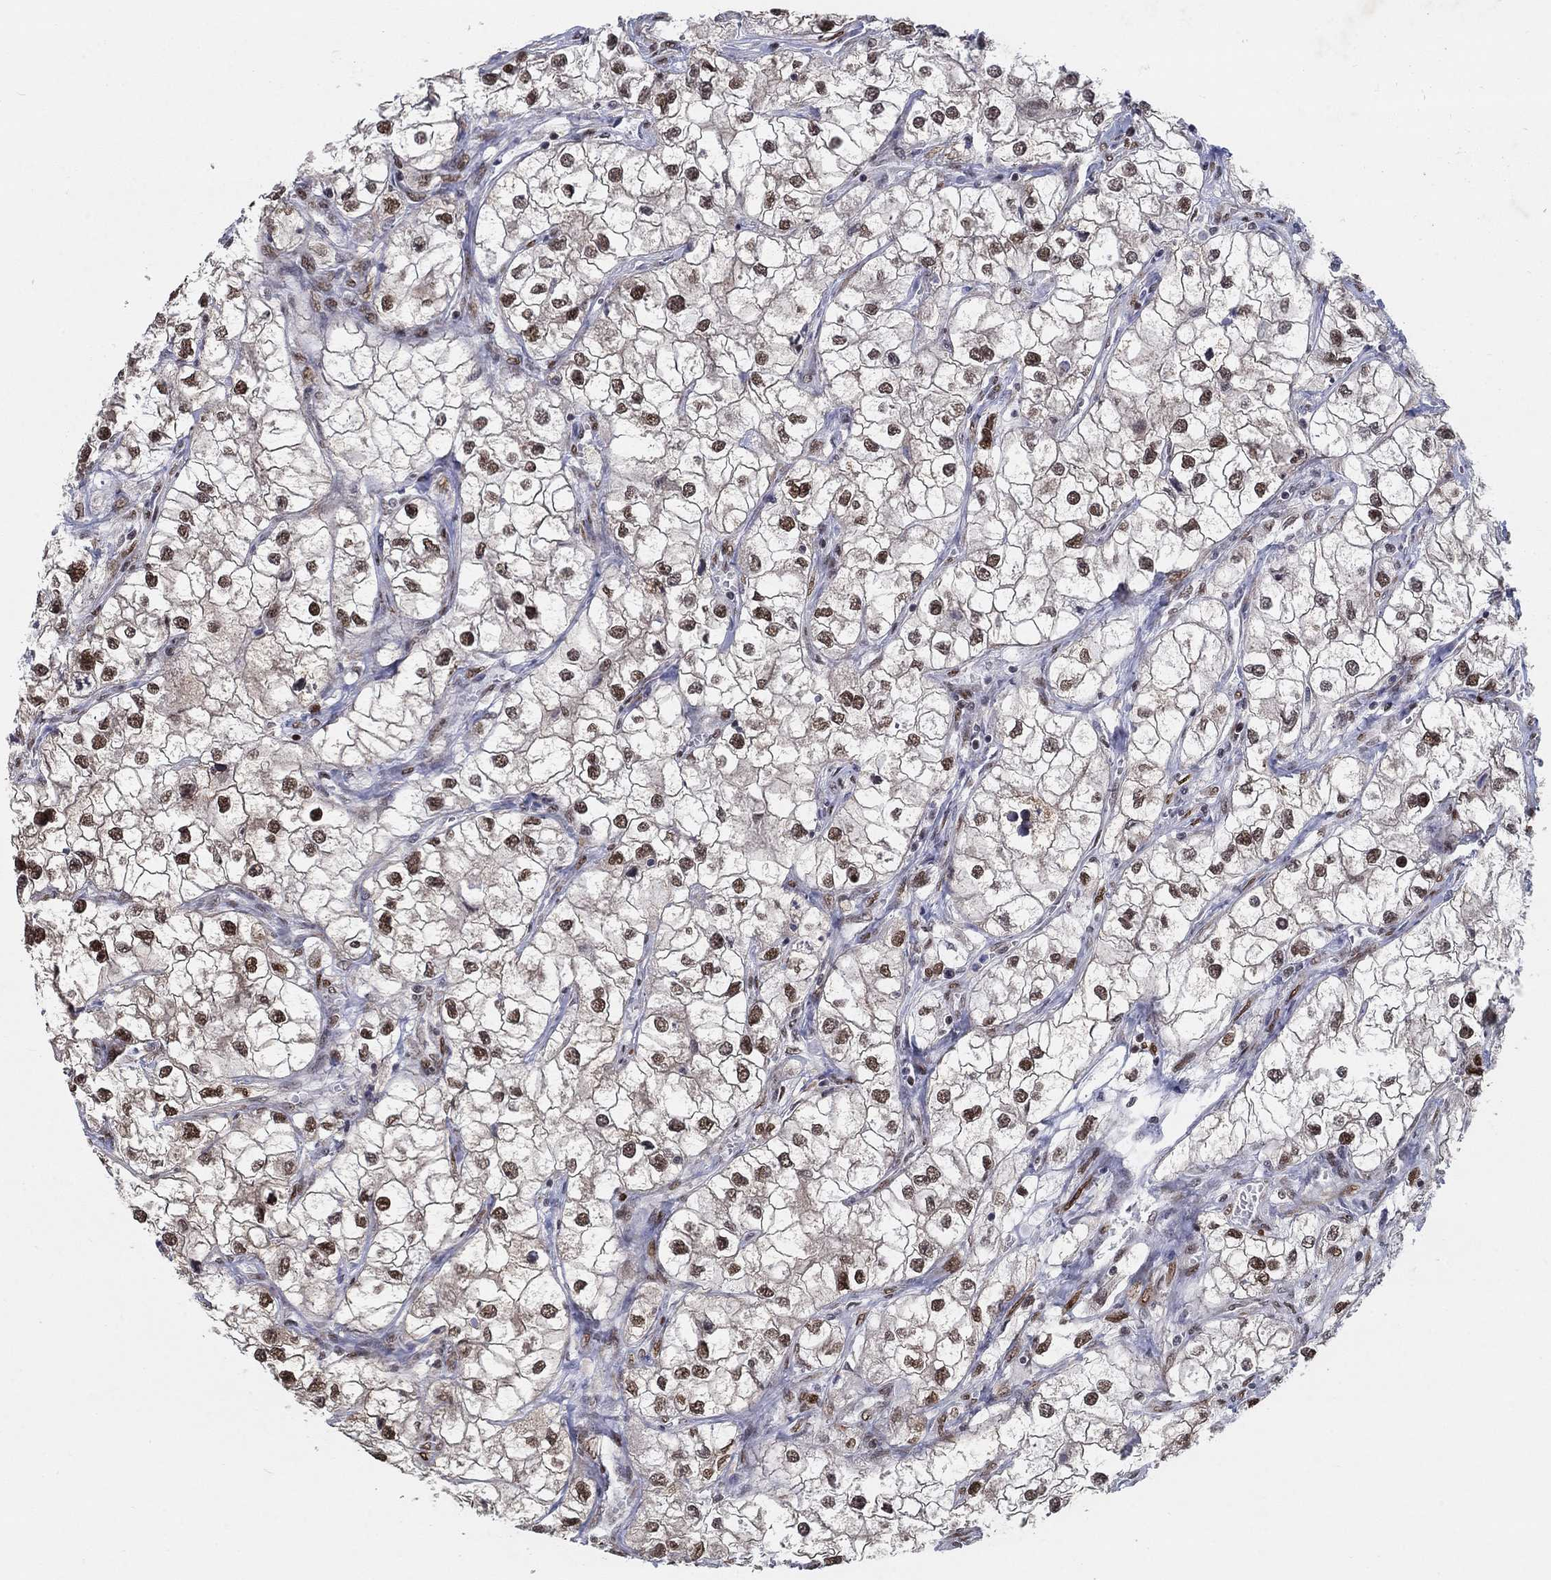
{"staining": {"intensity": "strong", "quantity": ">75%", "location": "nuclear"}, "tissue": "renal cancer", "cell_type": "Tumor cells", "image_type": "cancer", "snomed": [{"axis": "morphology", "description": "Adenocarcinoma, NOS"}, {"axis": "topography", "description": "Kidney"}], "caption": "Brown immunohistochemical staining in renal cancer (adenocarcinoma) exhibits strong nuclear expression in about >75% of tumor cells. (DAB (3,3'-diaminobenzidine) = brown stain, brightfield microscopy at high magnification).", "gene": "CENPE", "patient": {"sex": "male", "age": 59}}